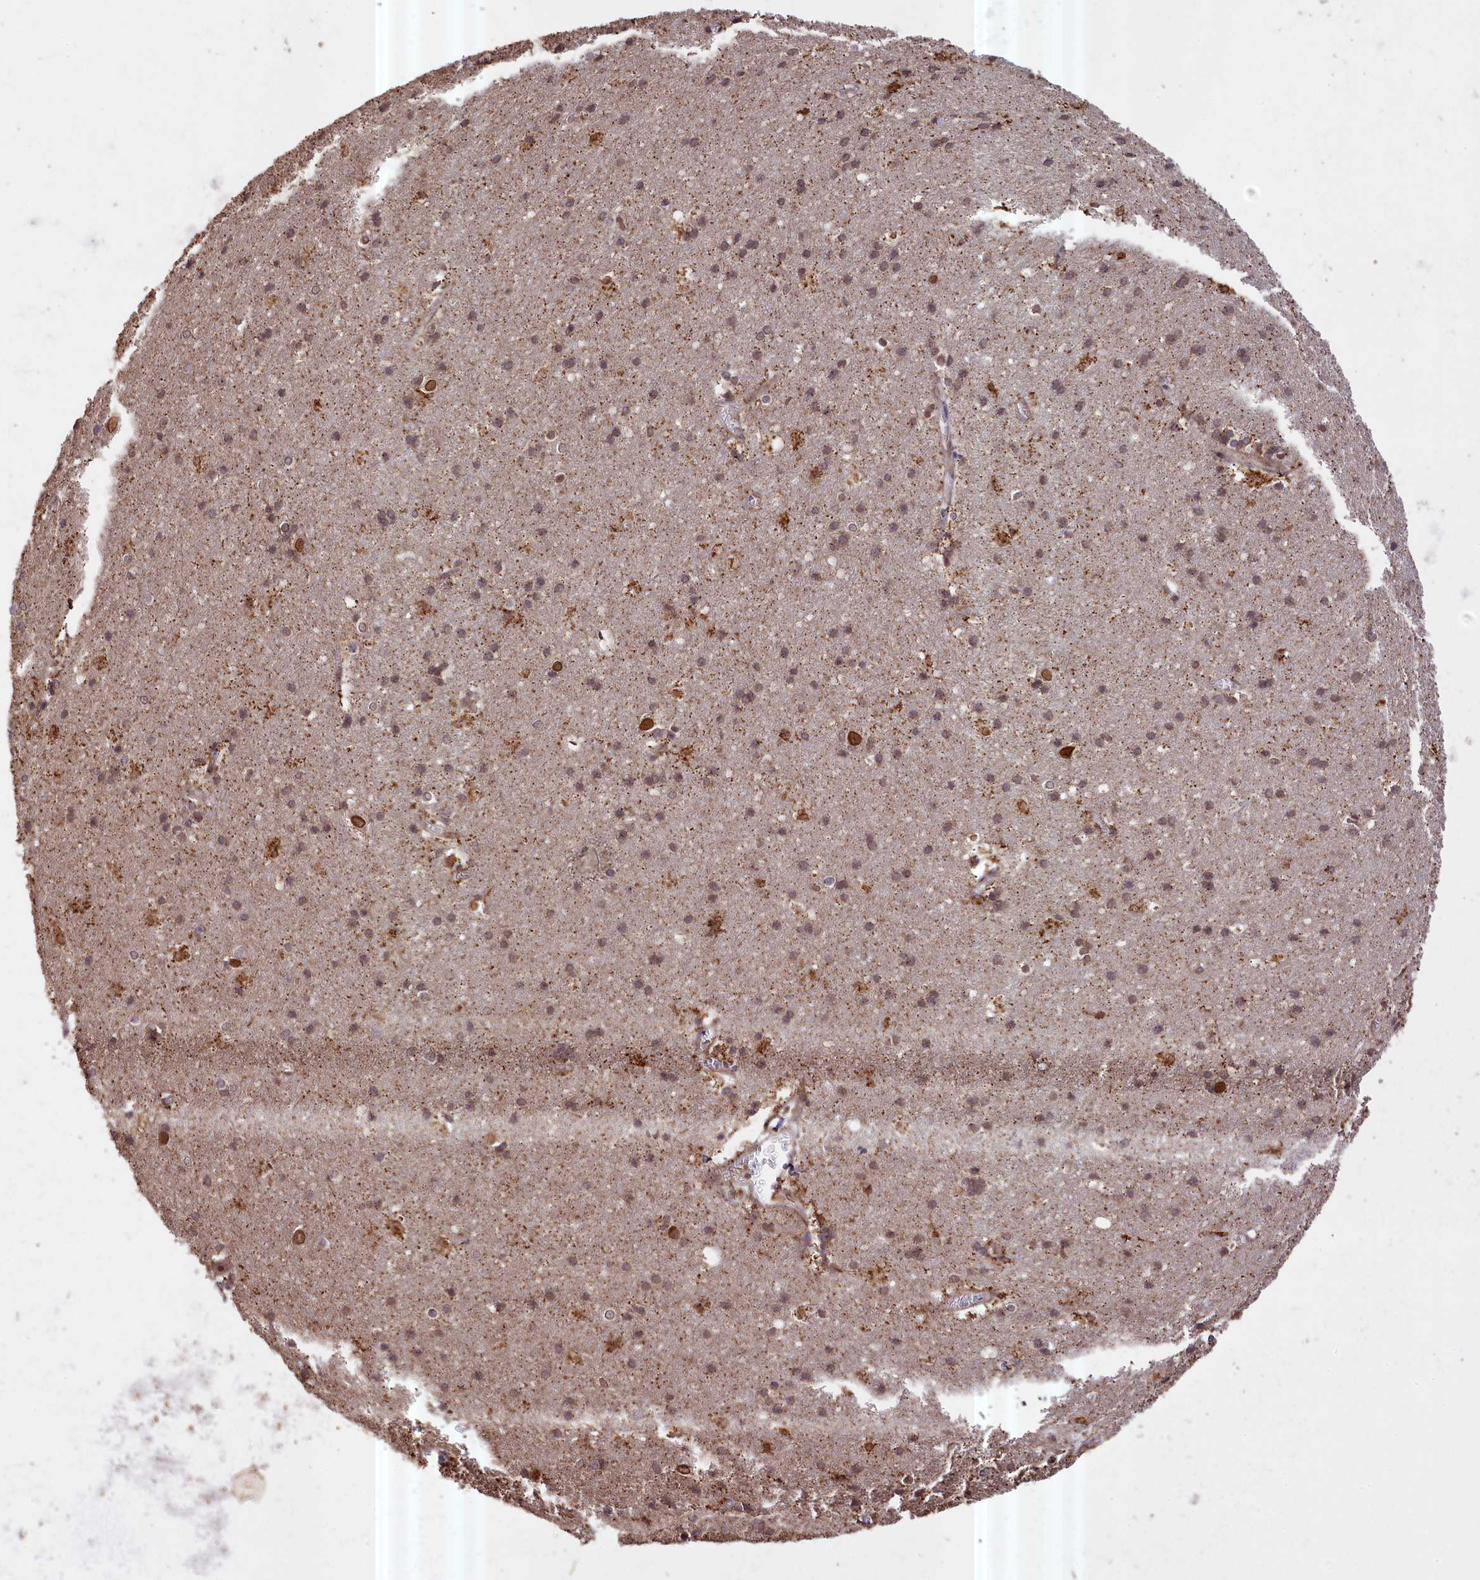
{"staining": {"intensity": "moderate", "quantity": ">75%", "location": "cytoplasmic/membranous"}, "tissue": "cerebral cortex", "cell_type": "Endothelial cells", "image_type": "normal", "snomed": [{"axis": "morphology", "description": "Normal tissue, NOS"}, {"axis": "topography", "description": "Cerebral cortex"}], "caption": "Protein expression analysis of normal cerebral cortex demonstrates moderate cytoplasmic/membranous positivity in about >75% of endothelial cells. The staining is performed using DAB brown chromogen to label protein expression. The nuclei are counter-stained blue using hematoxylin.", "gene": "ZNF480", "patient": {"sex": "male", "age": 54}}